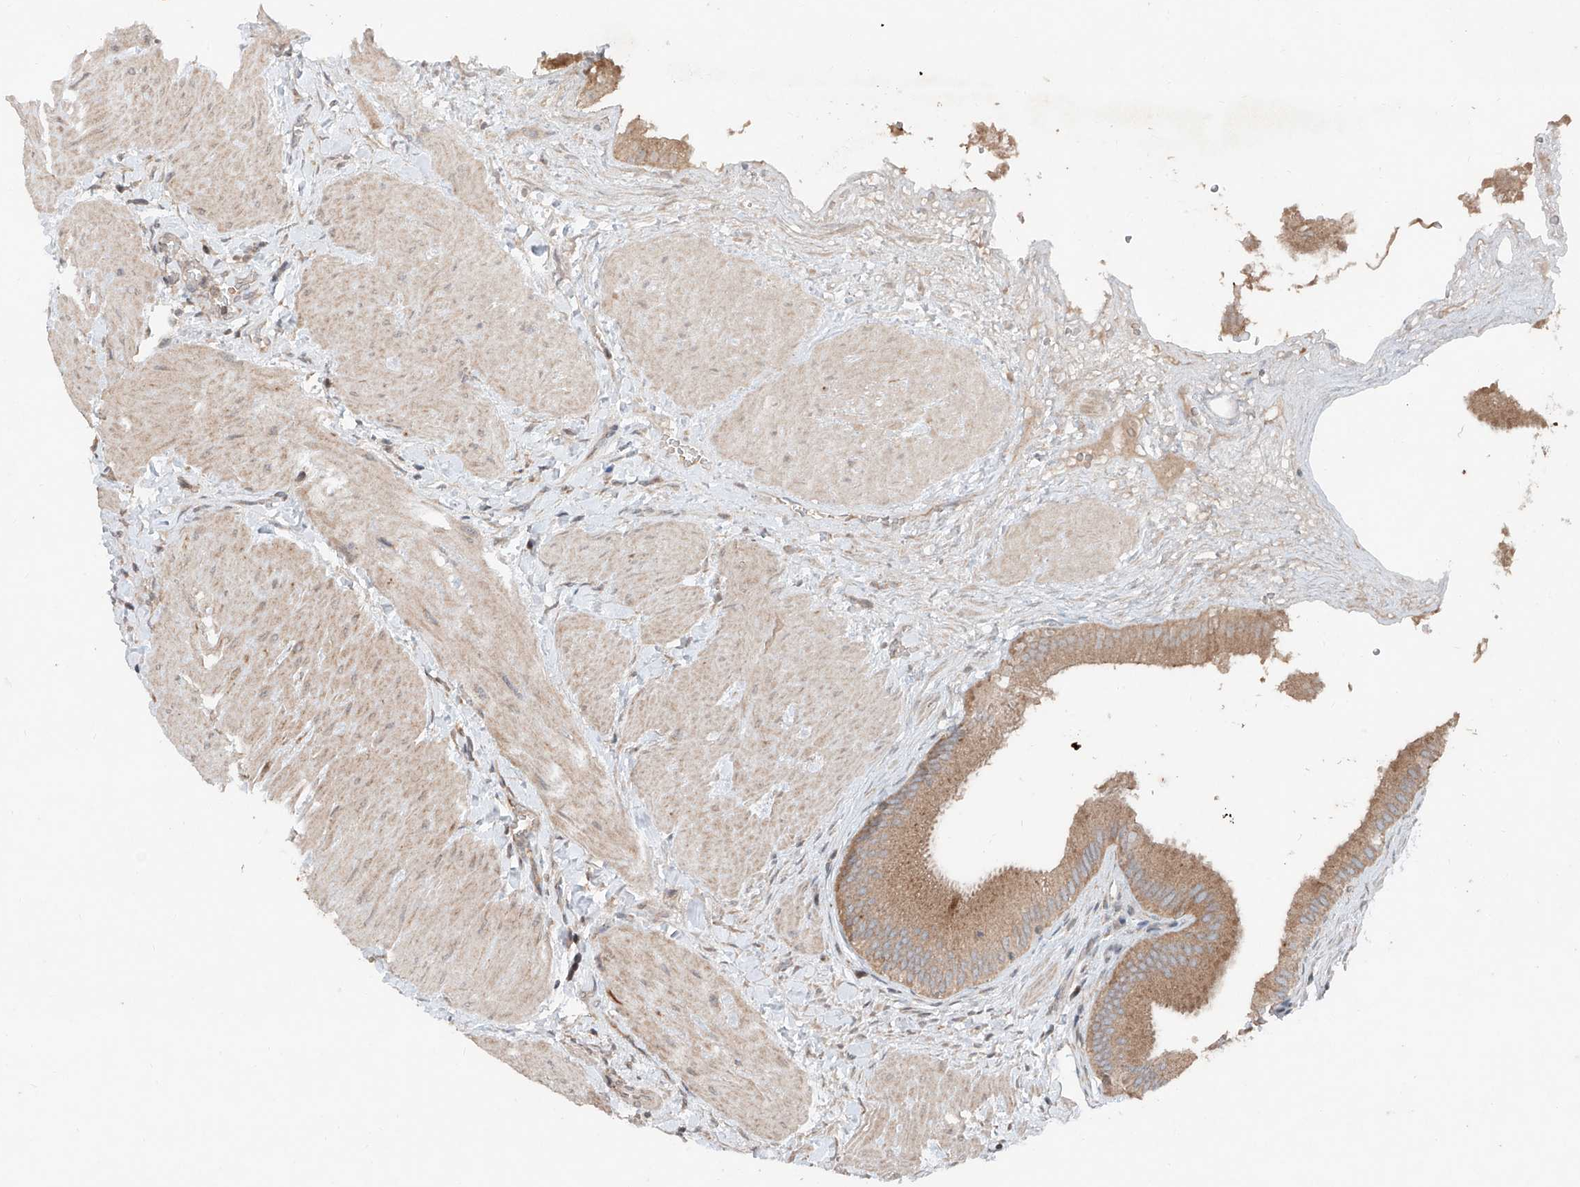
{"staining": {"intensity": "moderate", "quantity": ">75%", "location": "cytoplasmic/membranous"}, "tissue": "gallbladder", "cell_type": "Glandular cells", "image_type": "normal", "snomed": [{"axis": "morphology", "description": "Normal tissue, NOS"}, {"axis": "topography", "description": "Gallbladder"}], "caption": "Immunohistochemical staining of normal gallbladder displays medium levels of moderate cytoplasmic/membranous staining in approximately >75% of glandular cells. (Stains: DAB in brown, nuclei in blue, Microscopy: brightfield microscopy at high magnification).", "gene": "ADAM23", "patient": {"sex": "male", "age": 55}}